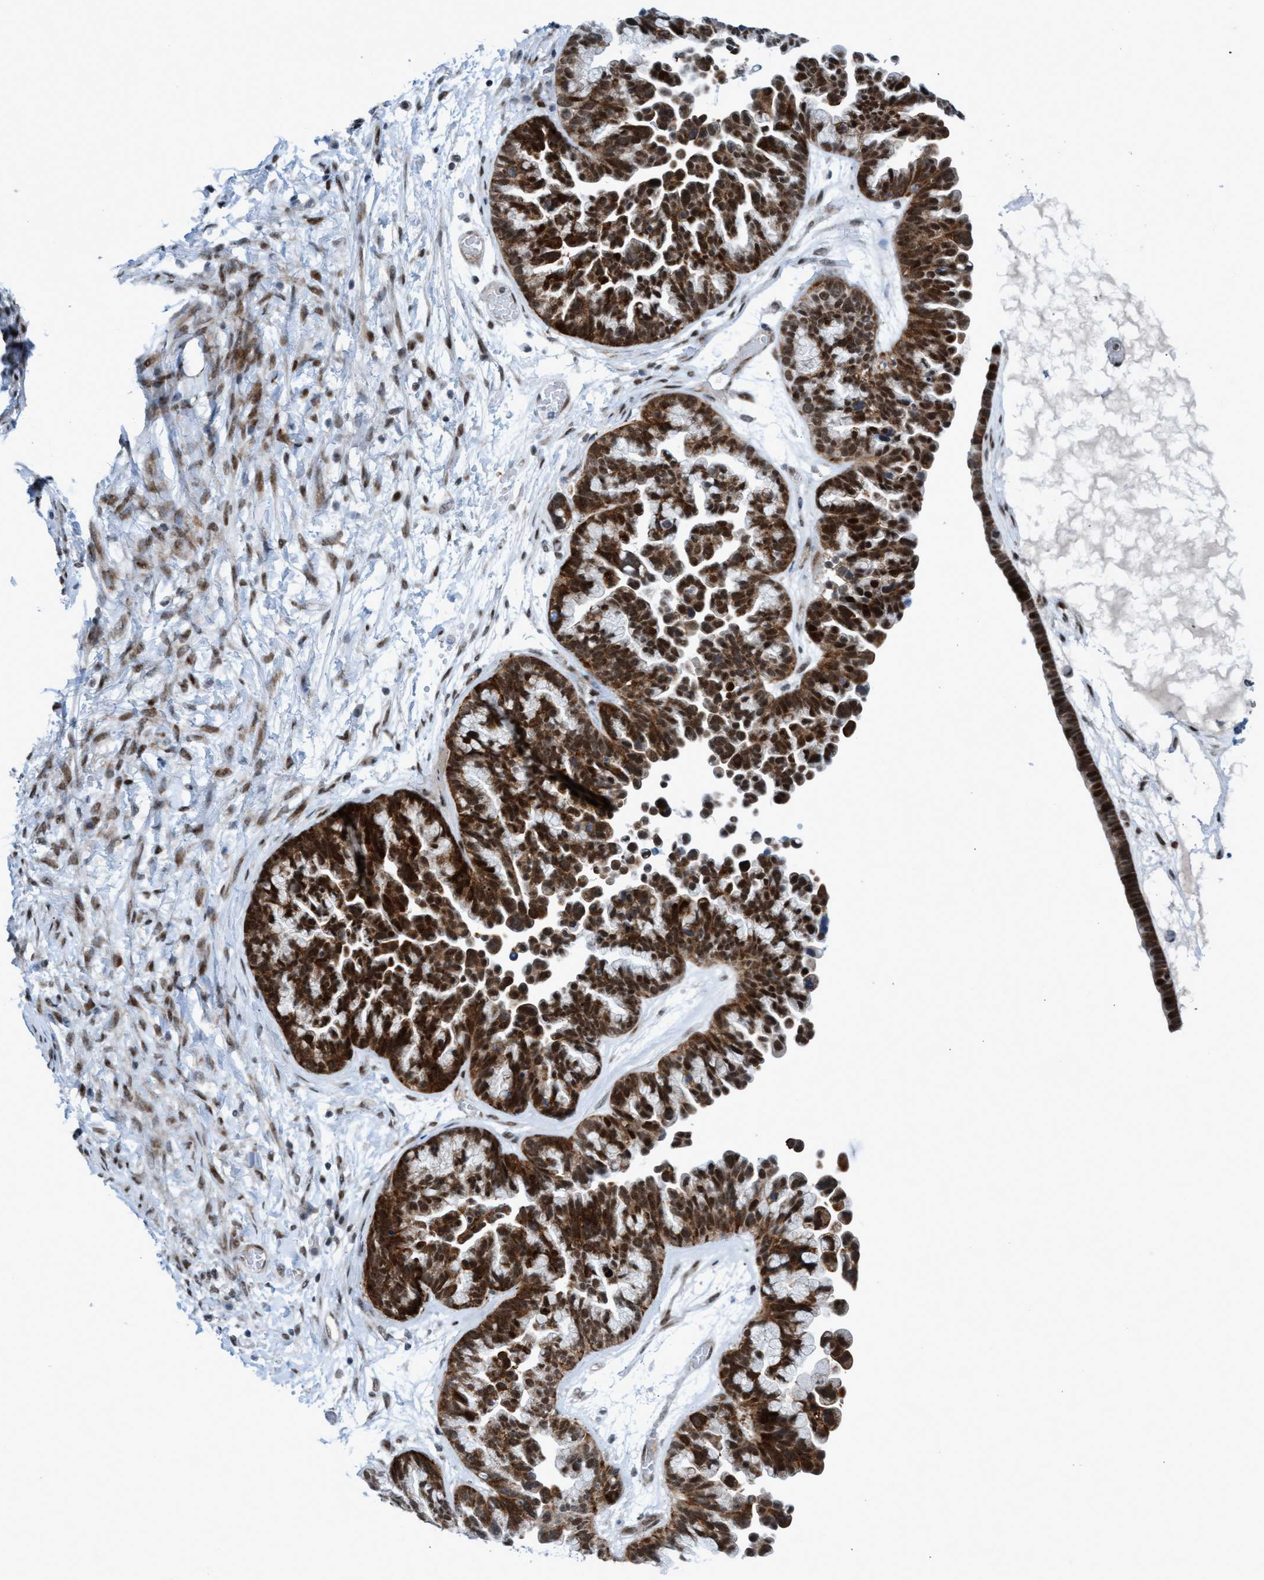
{"staining": {"intensity": "strong", "quantity": ">75%", "location": "cytoplasmic/membranous,nuclear"}, "tissue": "ovarian cancer", "cell_type": "Tumor cells", "image_type": "cancer", "snomed": [{"axis": "morphology", "description": "Cystadenocarcinoma, serous, NOS"}, {"axis": "topography", "description": "Ovary"}], "caption": "Ovarian serous cystadenocarcinoma was stained to show a protein in brown. There is high levels of strong cytoplasmic/membranous and nuclear staining in approximately >75% of tumor cells.", "gene": "CWC27", "patient": {"sex": "female", "age": 56}}